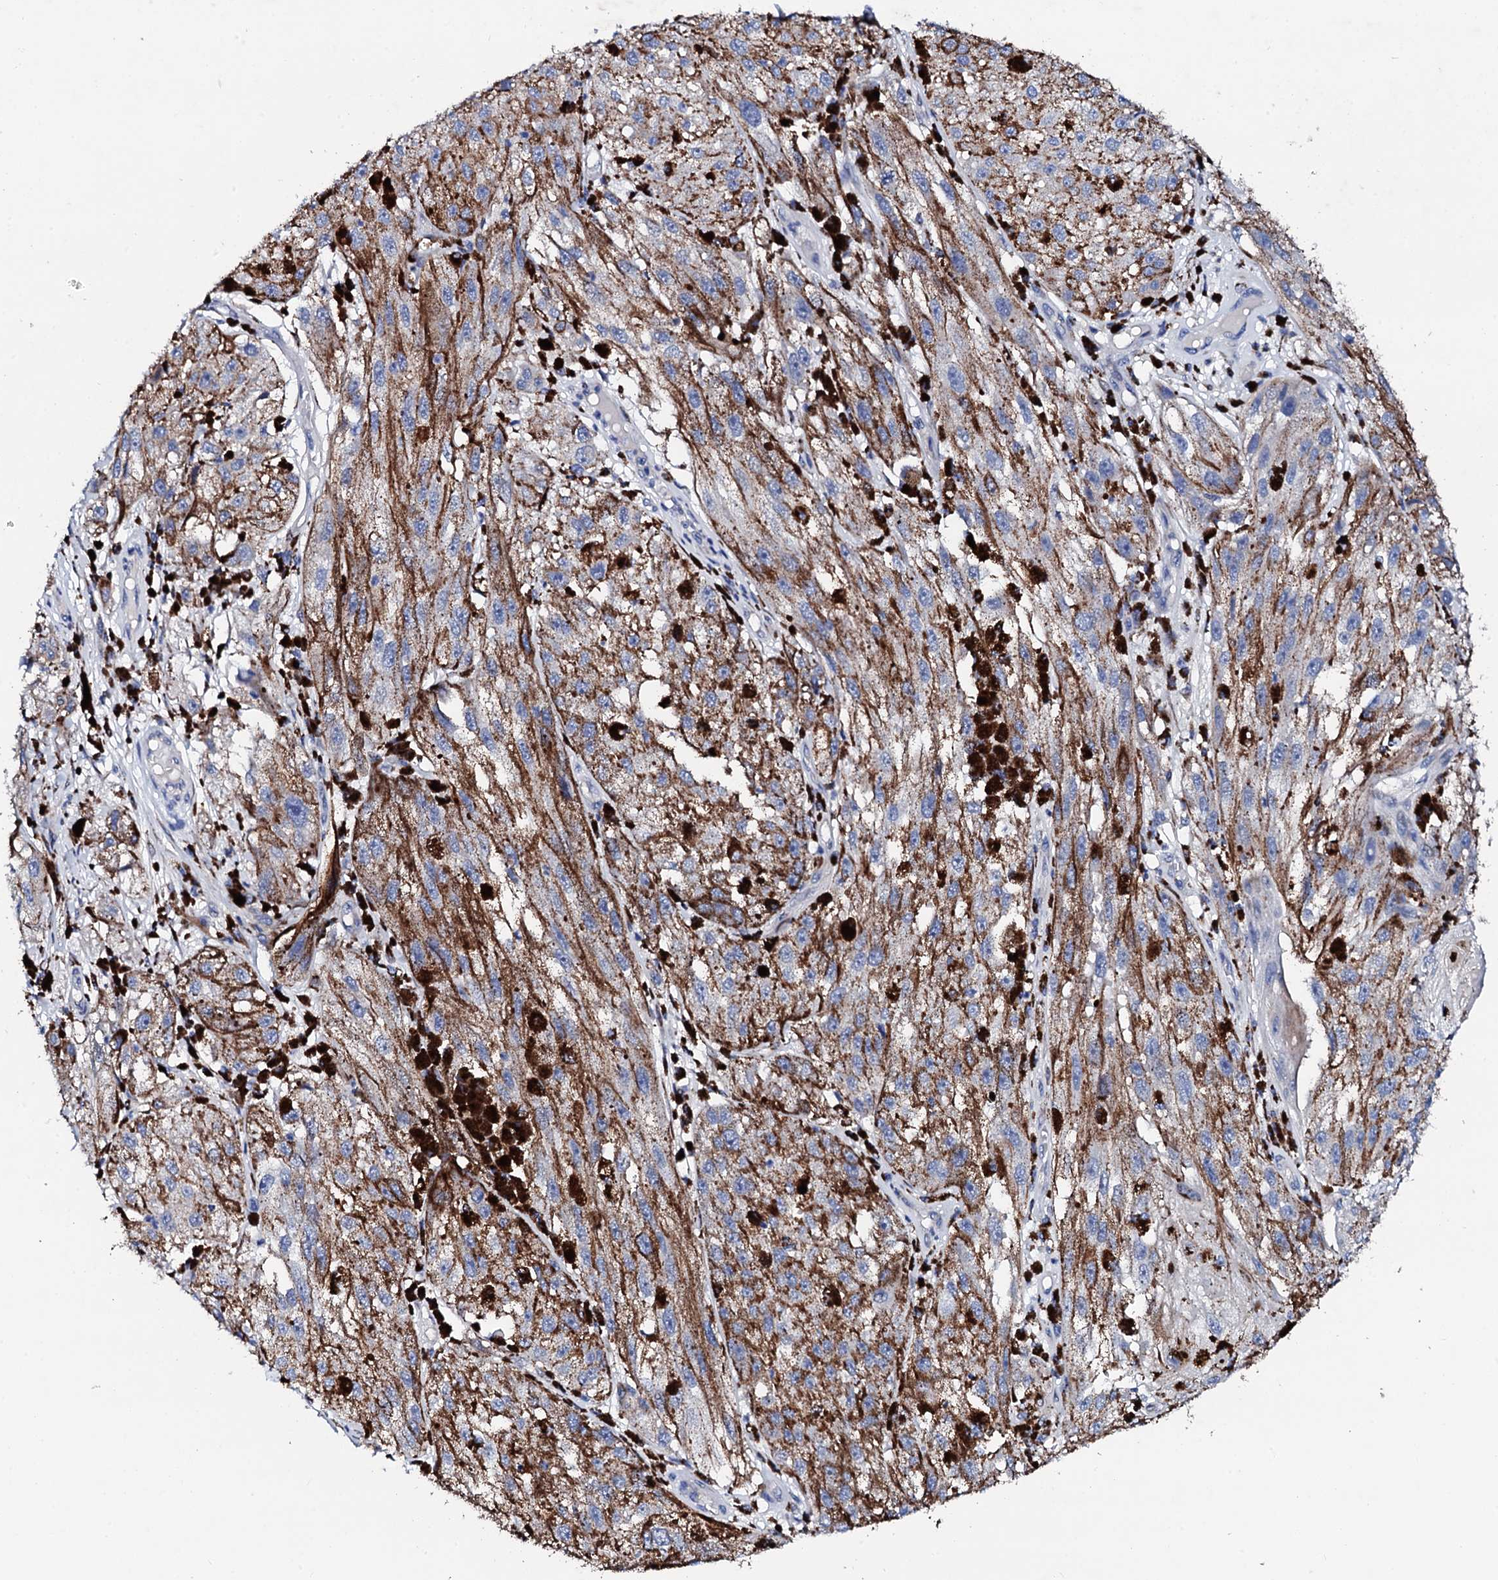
{"staining": {"intensity": "weak", "quantity": ">75%", "location": "cytoplasmic/membranous"}, "tissue": "melanoma", "cell_type": "Tumor cells", "image_type": "cancer", "snomed": [{"axis": "morphology", "description": "Malignant melanoma, NOS"}, {"axis": "topography", "description": "Skin"}], "caption": "Tumor cells reveal weak cytoplasmic/membranous positivity in approximately >75% of cells in malignant melanoma. (DAB IHC with brightfield microscopy, high magnification).", "gene": "TRDN", "patient": {"sex": "male", "age": 88}}